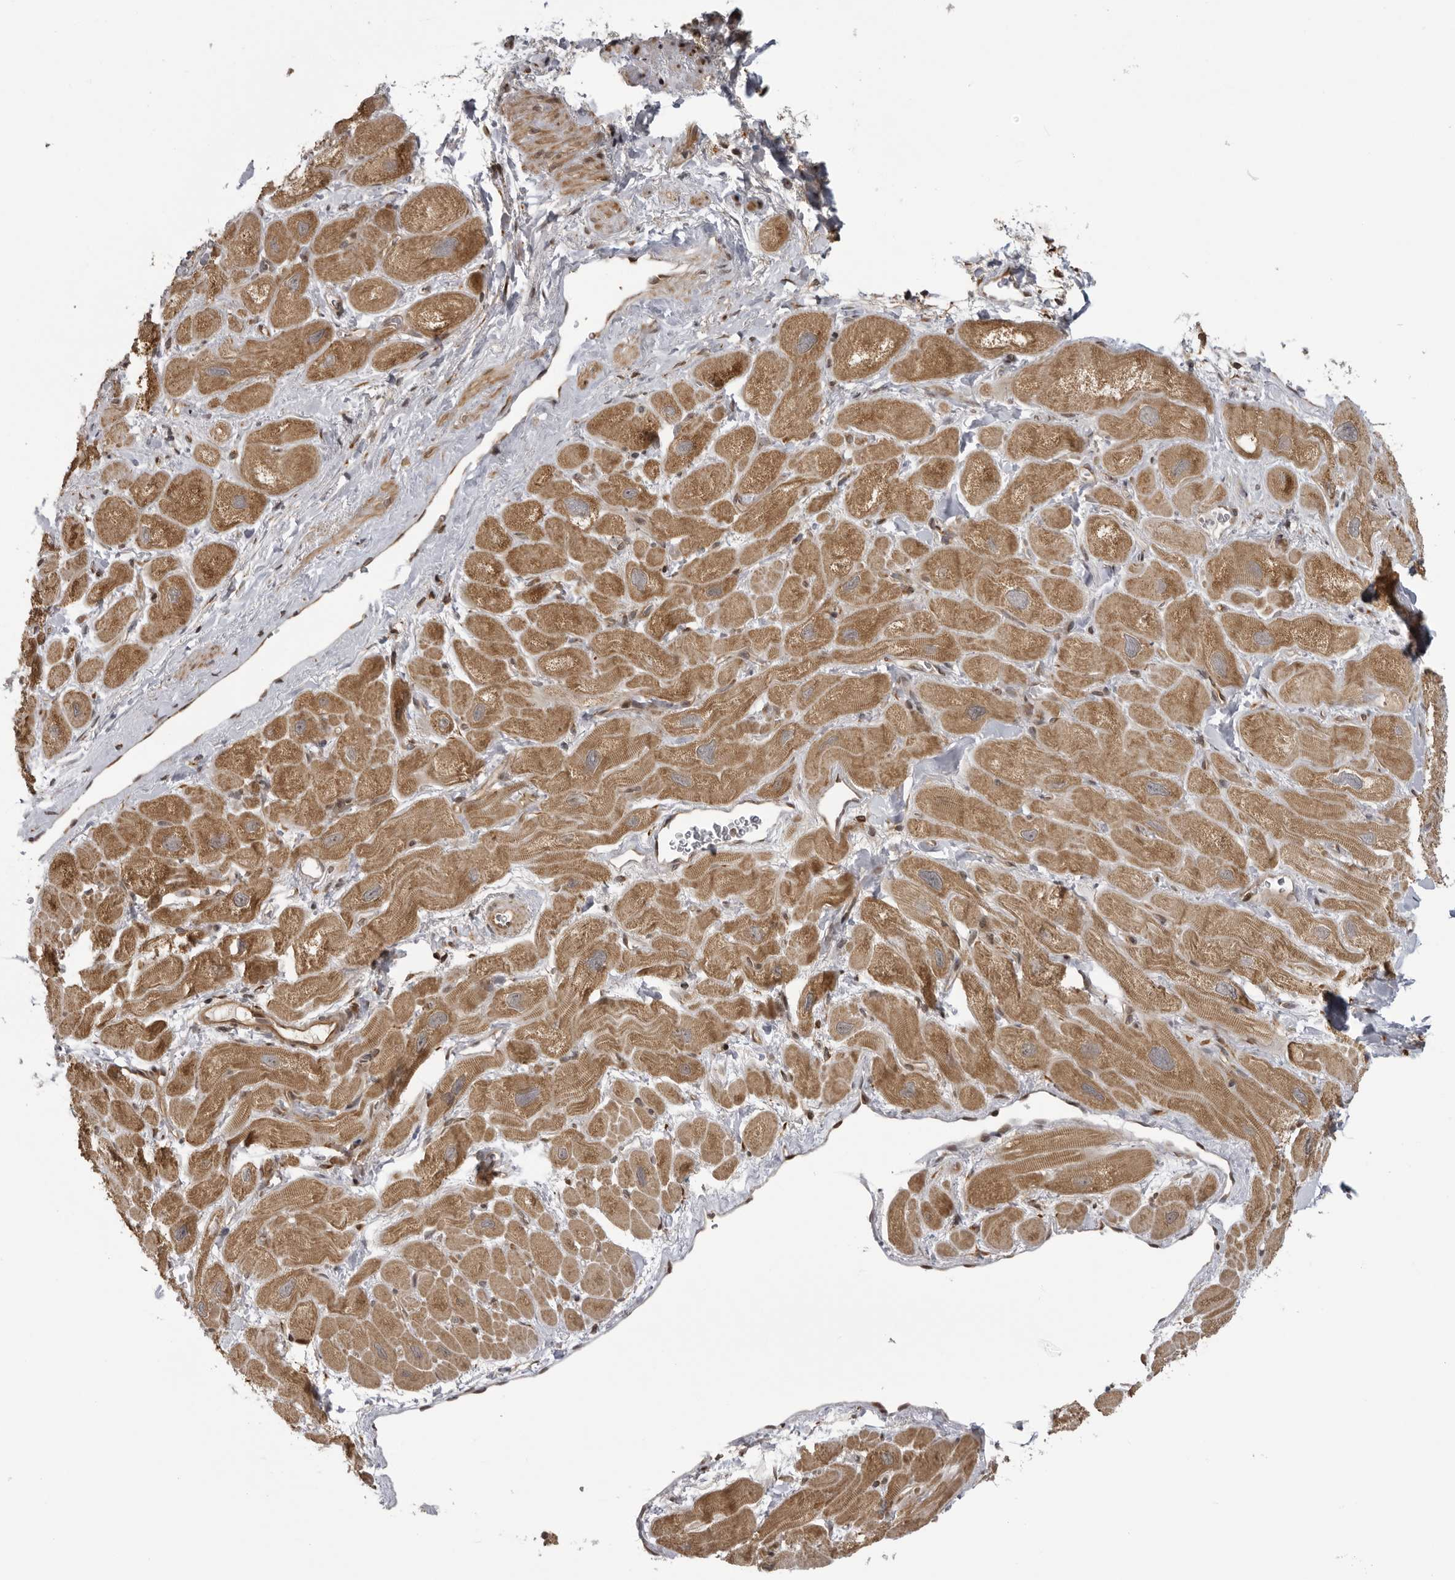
{"staining": {"intensity": "moderate", "quantity": ">75%", "location": "cytoplasmic/membranous"}, "tissue": "heart muscle", "cell_type": "Cardiomyocytes", "image_type": "normal", "snomed": [{"axis": "morphology", "description": "Normal tissue, NOS"}, {"axis": "topography", "description": "Heart"}], "caption": "Protein staining demonstrates moderate cytoplasmic/membranous expression in about >75% of cardiomyocytes in unremarkable heart muscle.", "gene": "DNAH14", "patient": {"sex": "male", "age": 49}}